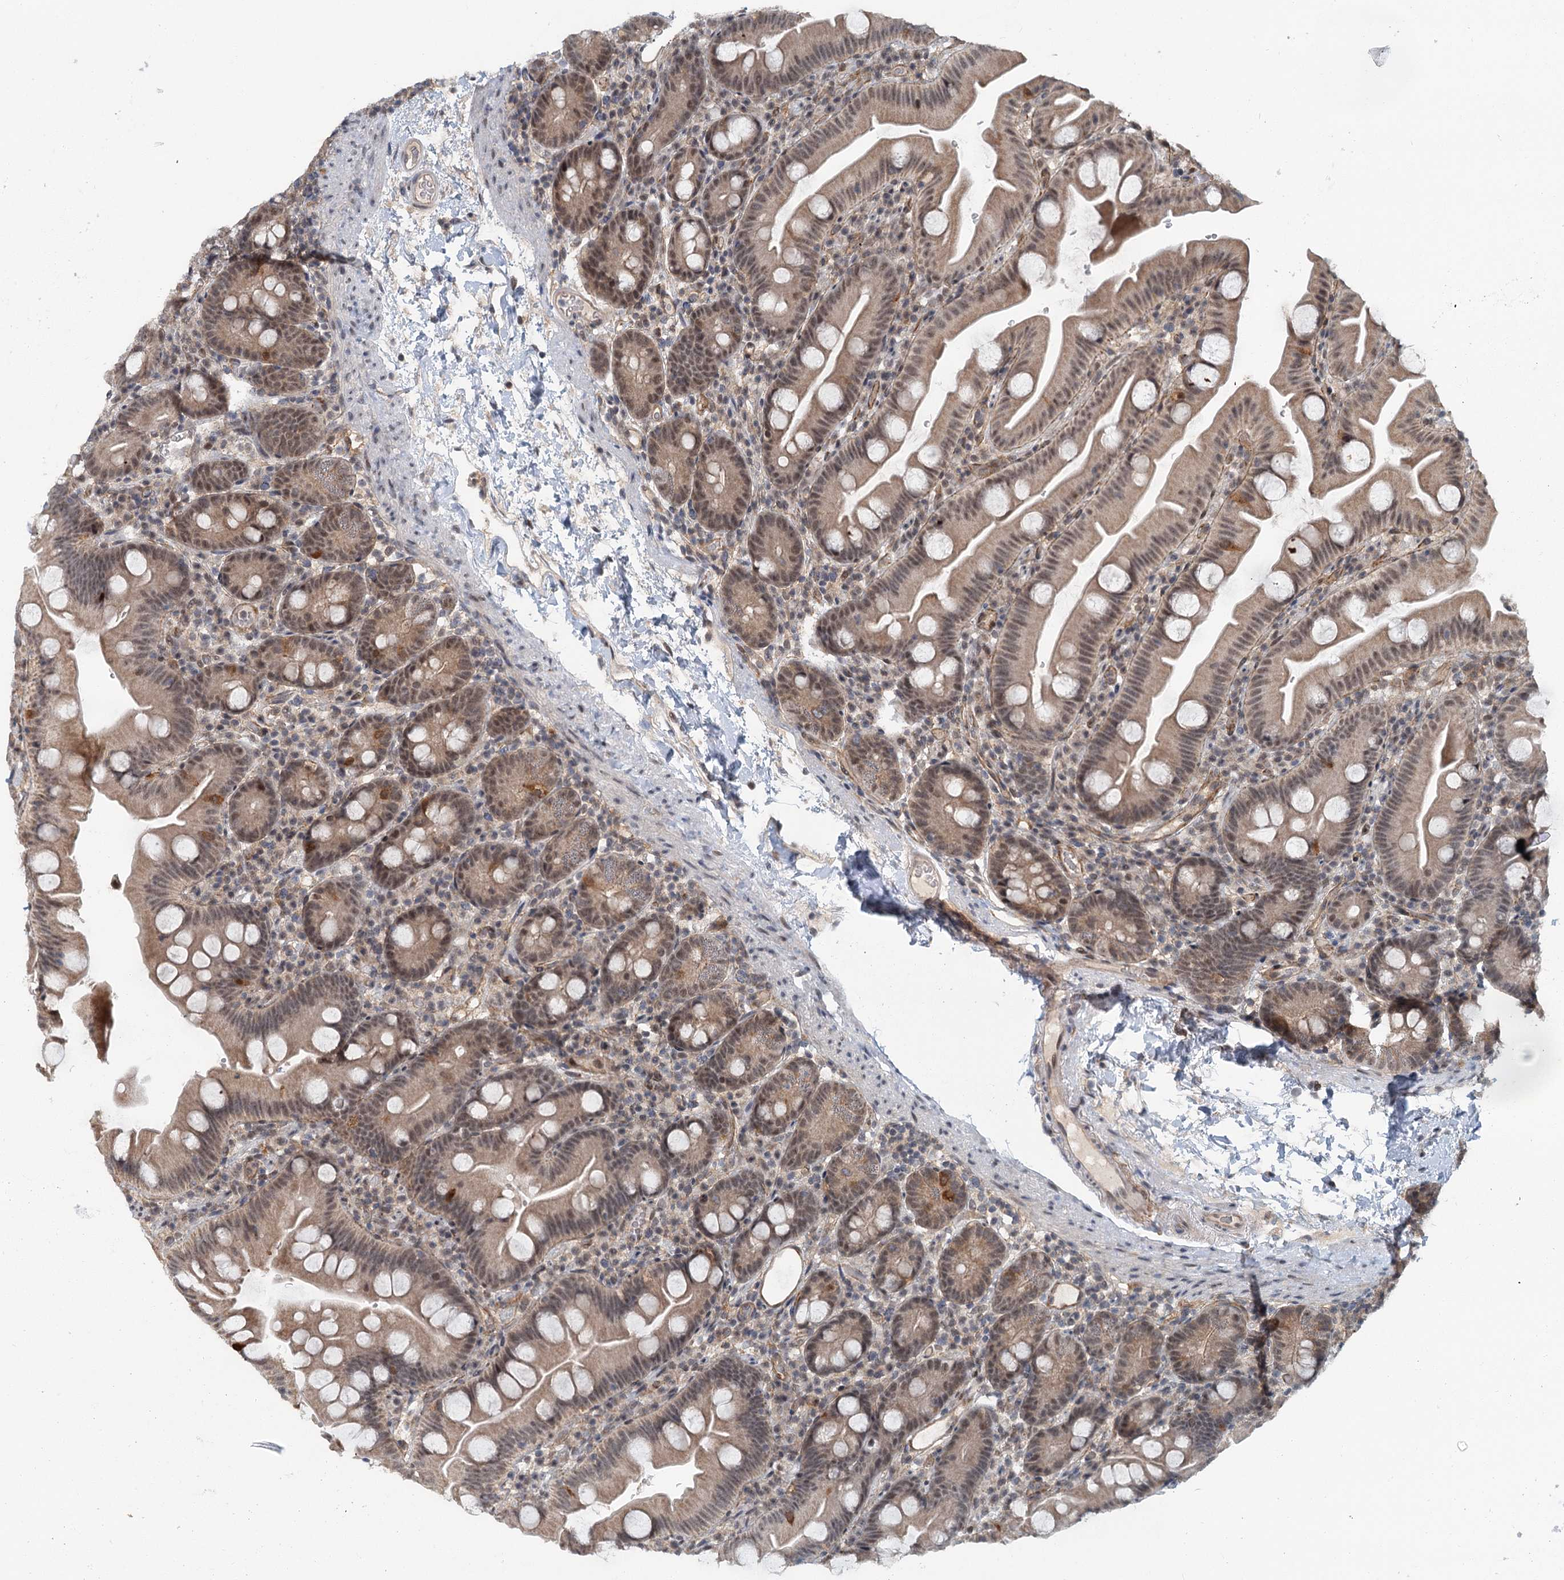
{"staining": {"intensity": "moderate", "quantity": ">75%", "location": "cytoplasmic/membranous,nuclear"}, "tissue": "small intestine", "cell_type": "Glandular cells", "image_type": "normal", "snomed": [{"axis": "morphology", "description": "Normal tissue, NOS"}, {"axis": "topography", "description": "Small intestine"}], "caption": "Unremarkable small intestine reveals moderate cytoplasmic/membranous,nuclear staining in about >75% of glandular cells, visualized by immunohistochemistry. (Stains: DAB (3,3'-diaminobenzidine) in brown, nuclei in blue, Microscopy: brightfield microscopy at high magnification).", "gene": "TAS2R42", "patient": {"sex": "female", "age": 68}}